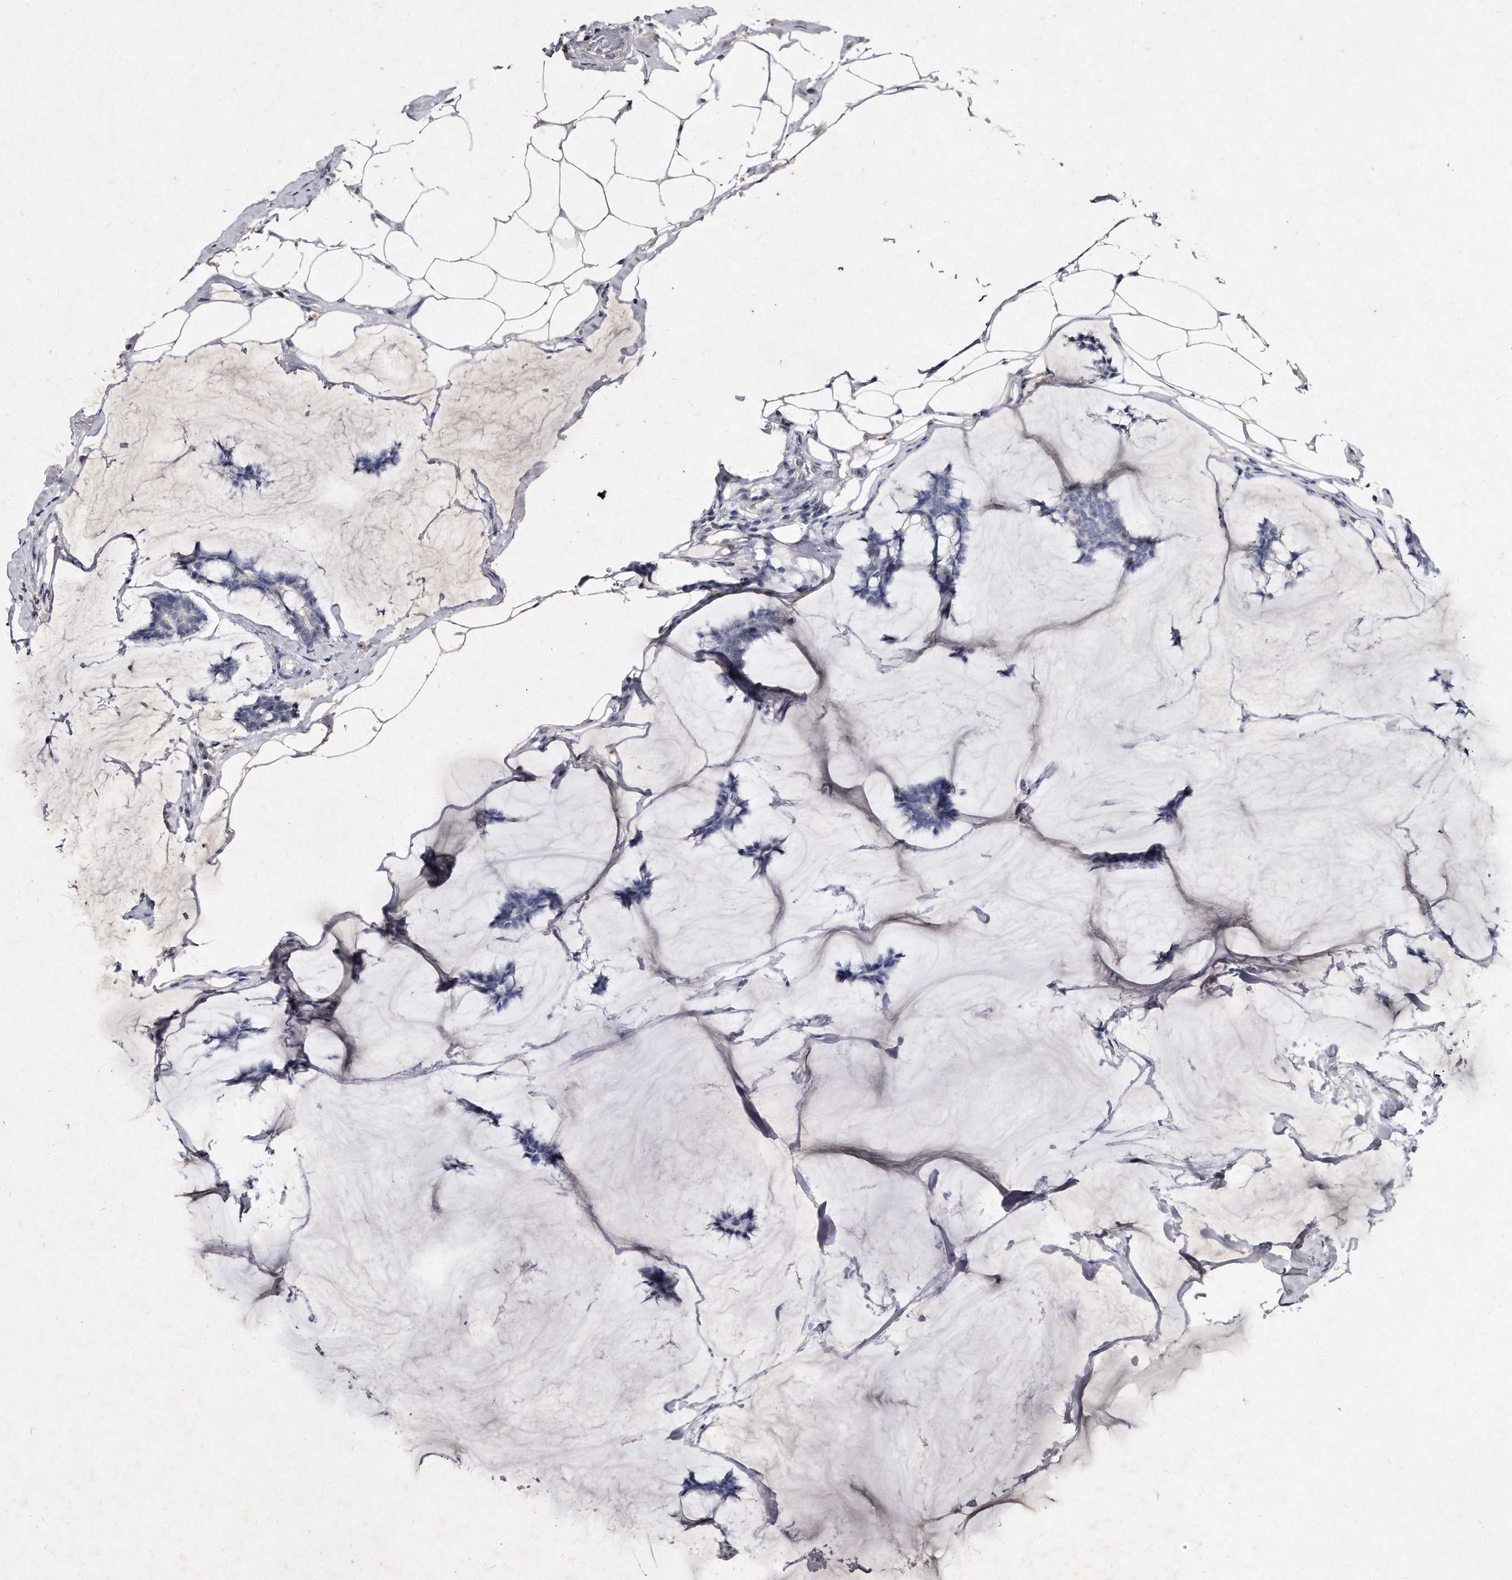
{"staining": {"intensity": "negative", "quantity": "none", "location": "none"}, "tissue": "breast cancer", "cell_type": "Tumor cells", "image_type": "cancer", "snomed": [{"axis": "morphology", "description": "Duct carcinoma"}, {"axis": "topography", "description": "Breast"}], "caption": "Immunohistochemical staining of breast cancer exhibits no significant expression in tumor cells.", "gene": "KLHDC3", "patient": {"sex": "female", "age": 93}}